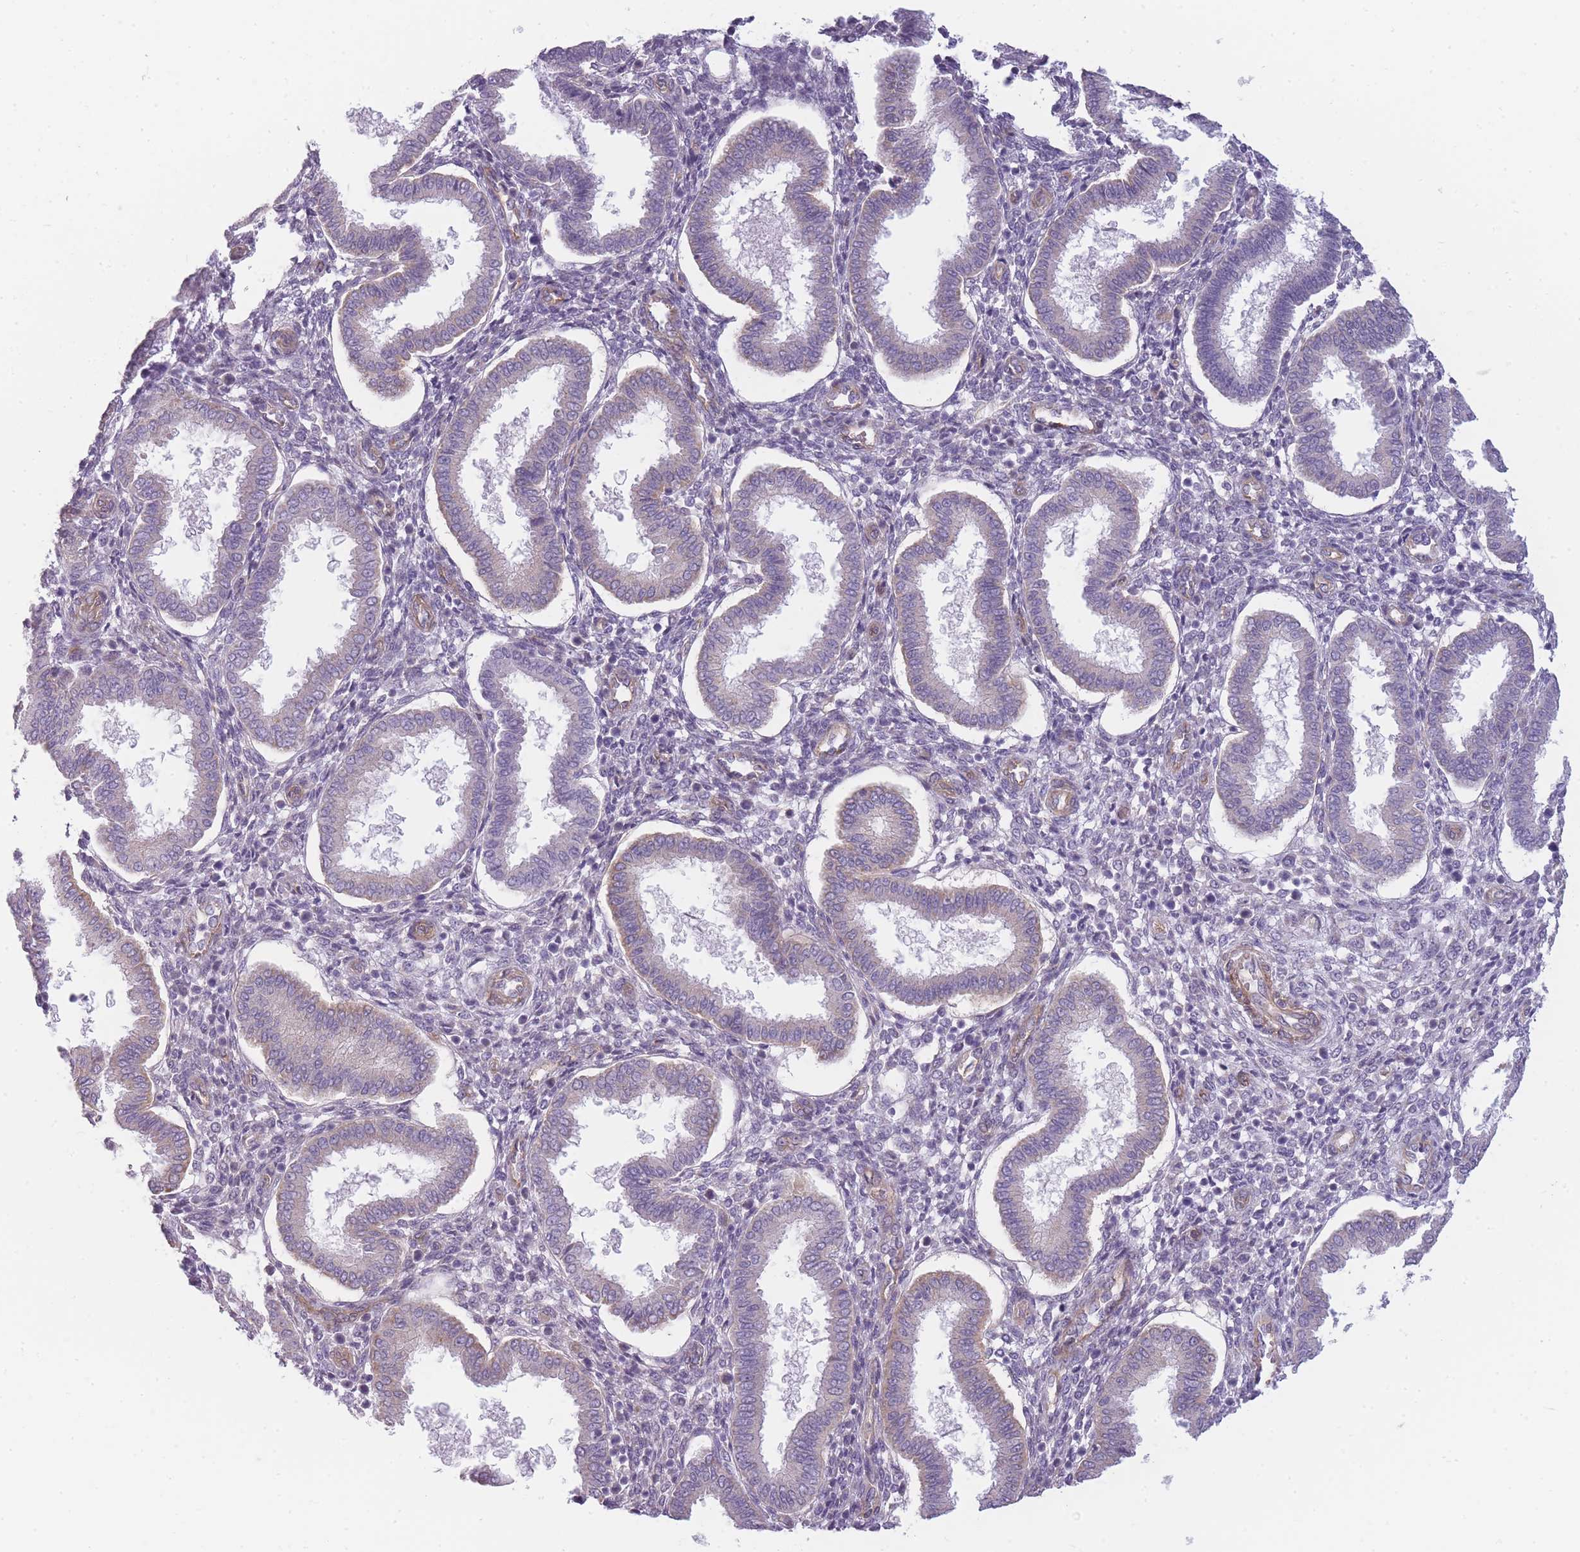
{"staining": {"intensity": "negative", "quantity": "none", "location": "none"}, "tissue": "endometrium", "cell_type": "Cells in endometrial stroma", "image_type": "normal", "snomed": [{"axis": "morphology", "description": "Normal tissue, NOS"}, {"axis": "topography", "description": "Endometrium"}], "caption": "Immunohistochemistry (IHC) photomicrograph of benign human endometrium stained for a protein (brown), which displays no positivity in cells in endometrial stroma.", "gene": "OR6B2", "patient": {"sex": "female", "age": 24}}